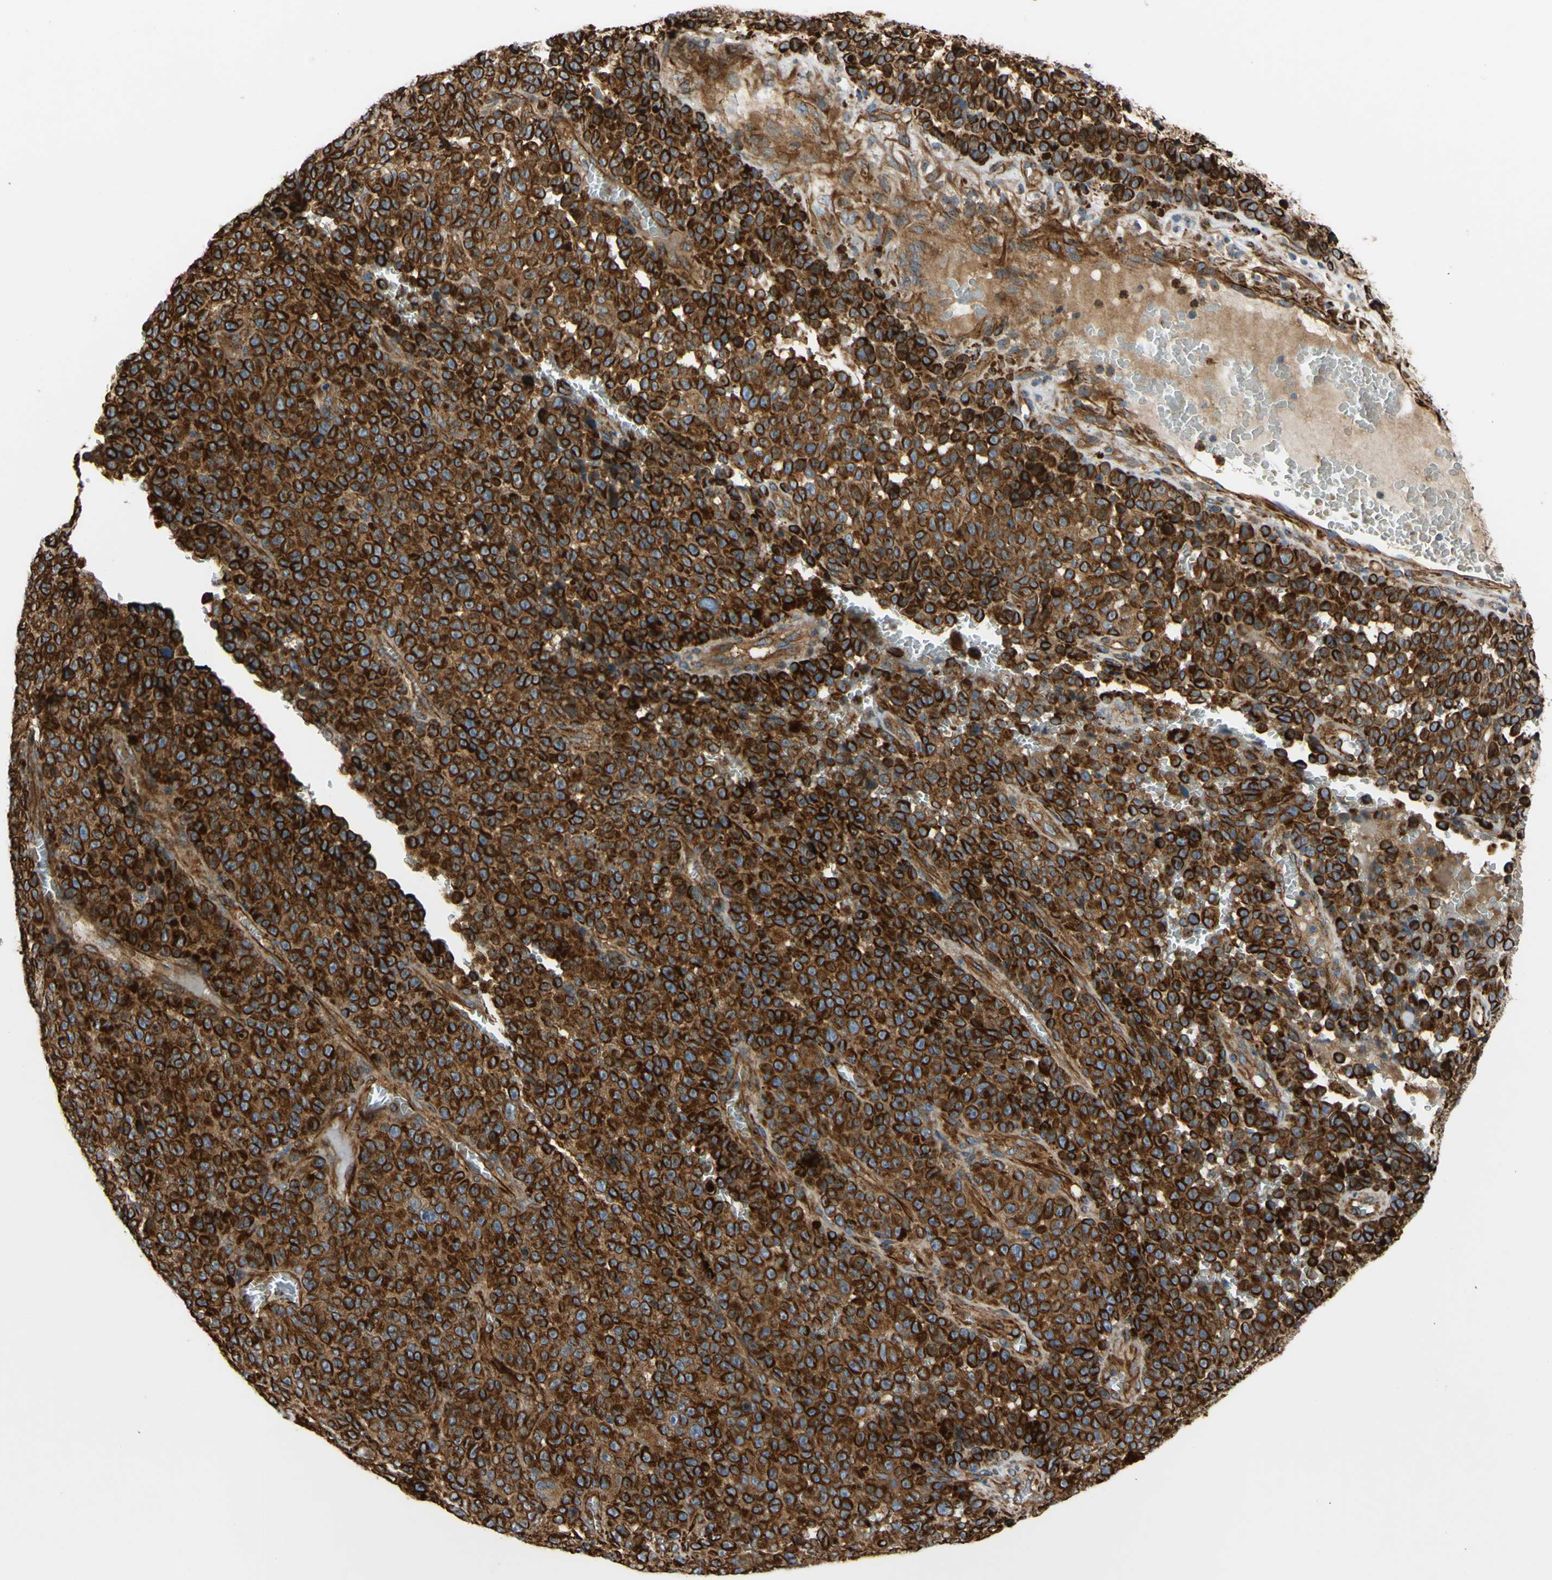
{"staining": {"intensity": "strong", "quantity": "25%-75%", "location": "cytoplasmic/membranous"}, "tissue": "melanoma", "cell_type": "Tumor cells", "image_type": "cancer", "snomed": [{"axis": "morphology", "description": "Malignant melanoma, NOS"}, {"axis": "topography", "description": "Skin"}], "caption": "Immunohistochemical staining of malignant melanoma shows high levels of strong cytoplasmic/membranous protein expression in about 25%-75% of tumor cells.", "gene": "TUBG2", "patient": {"sex": "female", "age": 82}}